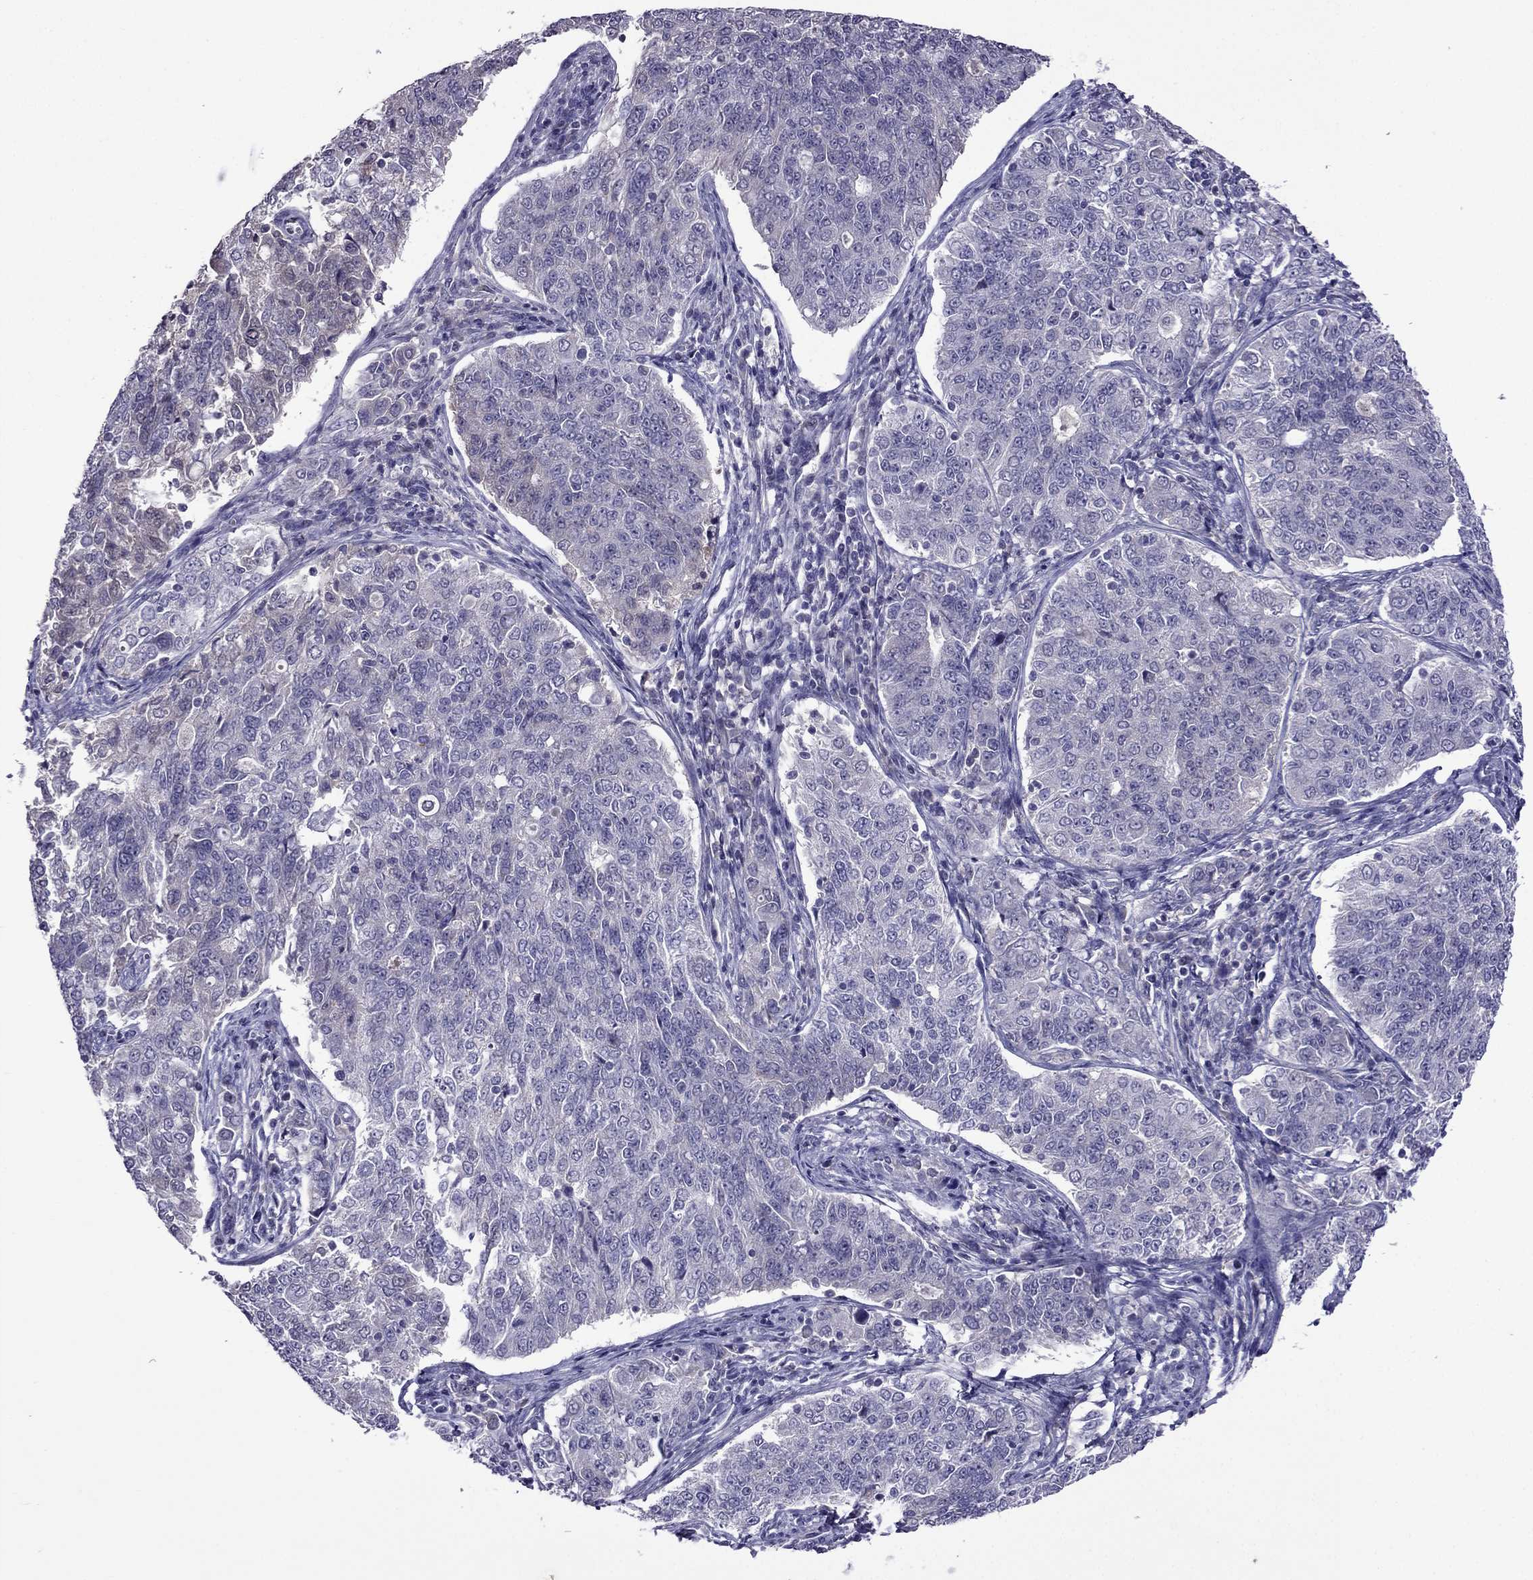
{"staining": {"intensity": "negative", "quantity": "none", "location": "none"}, "tissue": "endometrial cancer", "cell_type": "Tumor cells", "image_type": "cancer", "snomed": [{"axis": "morphology", "description": "Adenocarcinoma, NOS"}, {"axis": "topography", "description": "Endometrium"}], "caption": "Tumor cells are negative for protein expression in human endometrial adenocarcinoma.", "gene": "SPTBN4", "patient": {"sex": "female", "age": 43}}